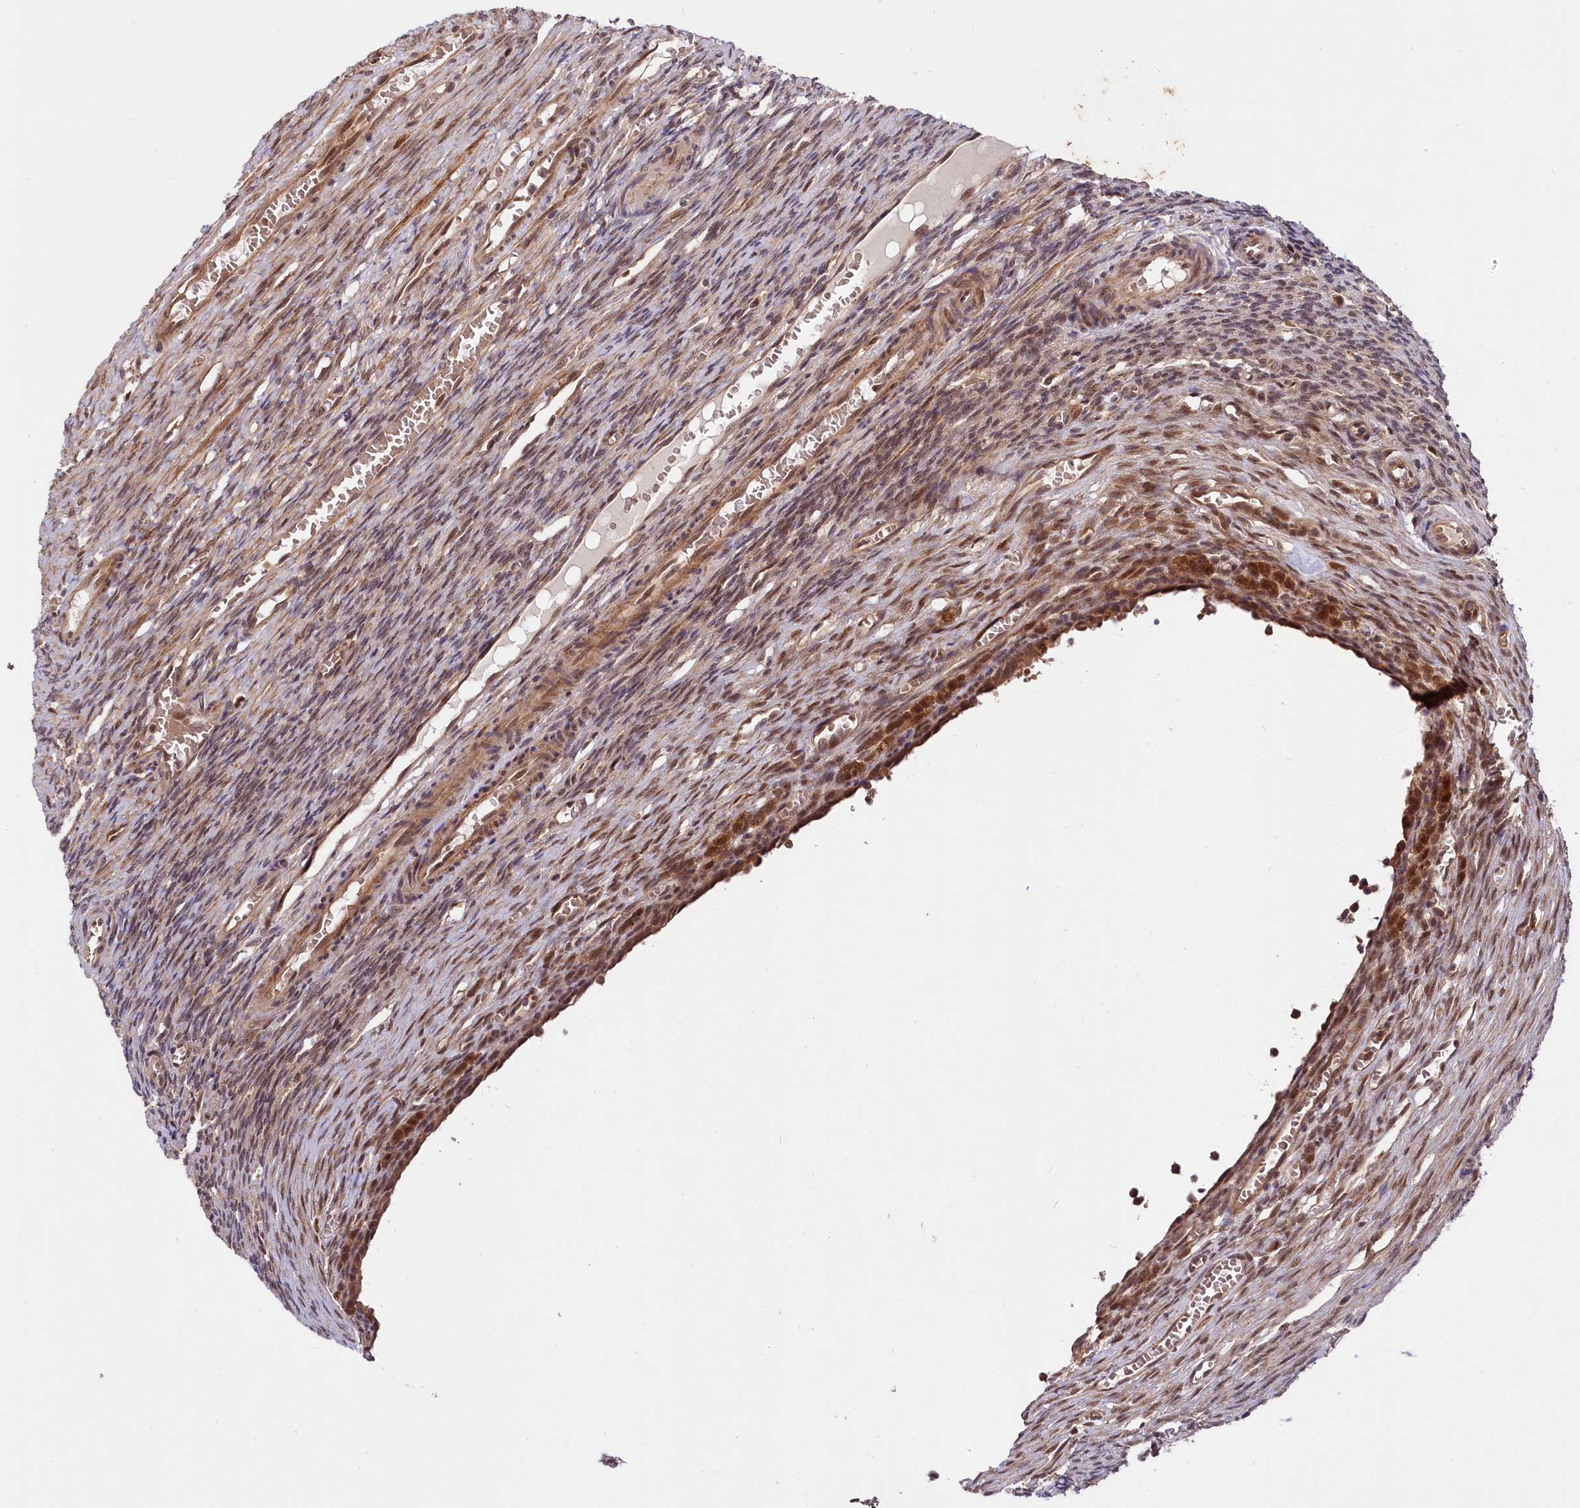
{"staining": {"intensity": "moderate", "quantity": ">75%", "location": "cytoplasmic/membranous,nuclear"}, "tissue": "ovary", "cell_type": "Ovarian stroma cells", "image_type": "normal", "snomed": [{"axis": "morphology", "description": "Normal tissue, NOS"}, {"axis": "topography", "description": "Ovary"}], "caption": "High-magnification brightfield microscopy of unremarkable ovary stained with DAB (brown) and counterstained with hematoxylin (blue). ovarian stroma cells exhibit moderate cytoplasmic/membranous,nuclear positivity is appreciated in about>75% of cells. (IHC, brightfield microscopy, high magnification).", "gene": "UBE3A", "patient": {"sex": "female", "age": 27}}